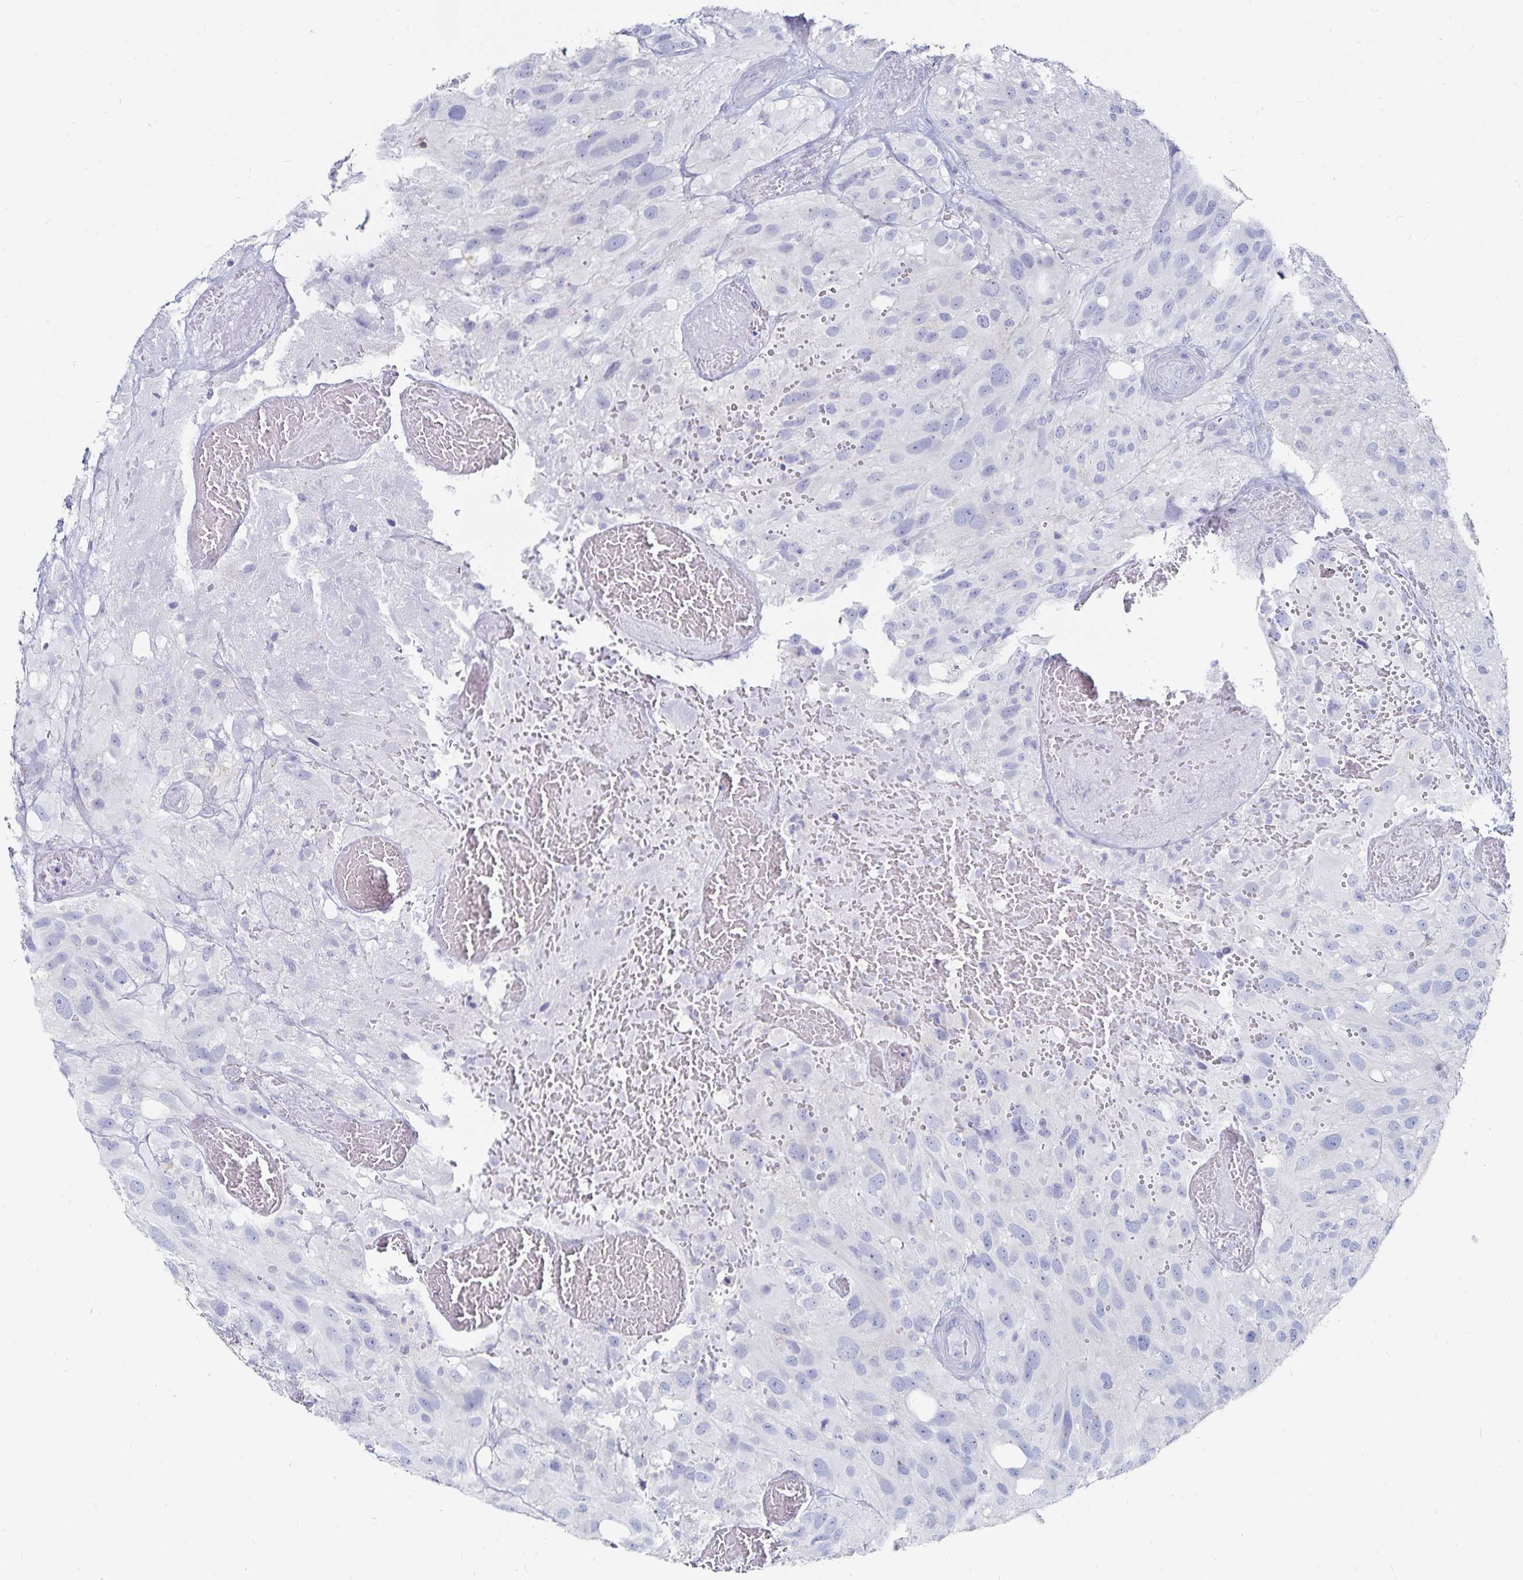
{"staining": {"intensity": "negative", "quantity": "none", "location": "none"}, "tissue": "glioma", "cell_type": "Tumor cells", "image_type": "cancer", "snomed": [{"axis": "morphology", "description": "Glioma, malignant, High grade"}, {"axis": "topography", "description": "Brain"}], "caption": "IHC of glioma reveals no positivity in tumor cells.", "gene": "TNIP1", "patient": {"sex": "male", "age": 53}}